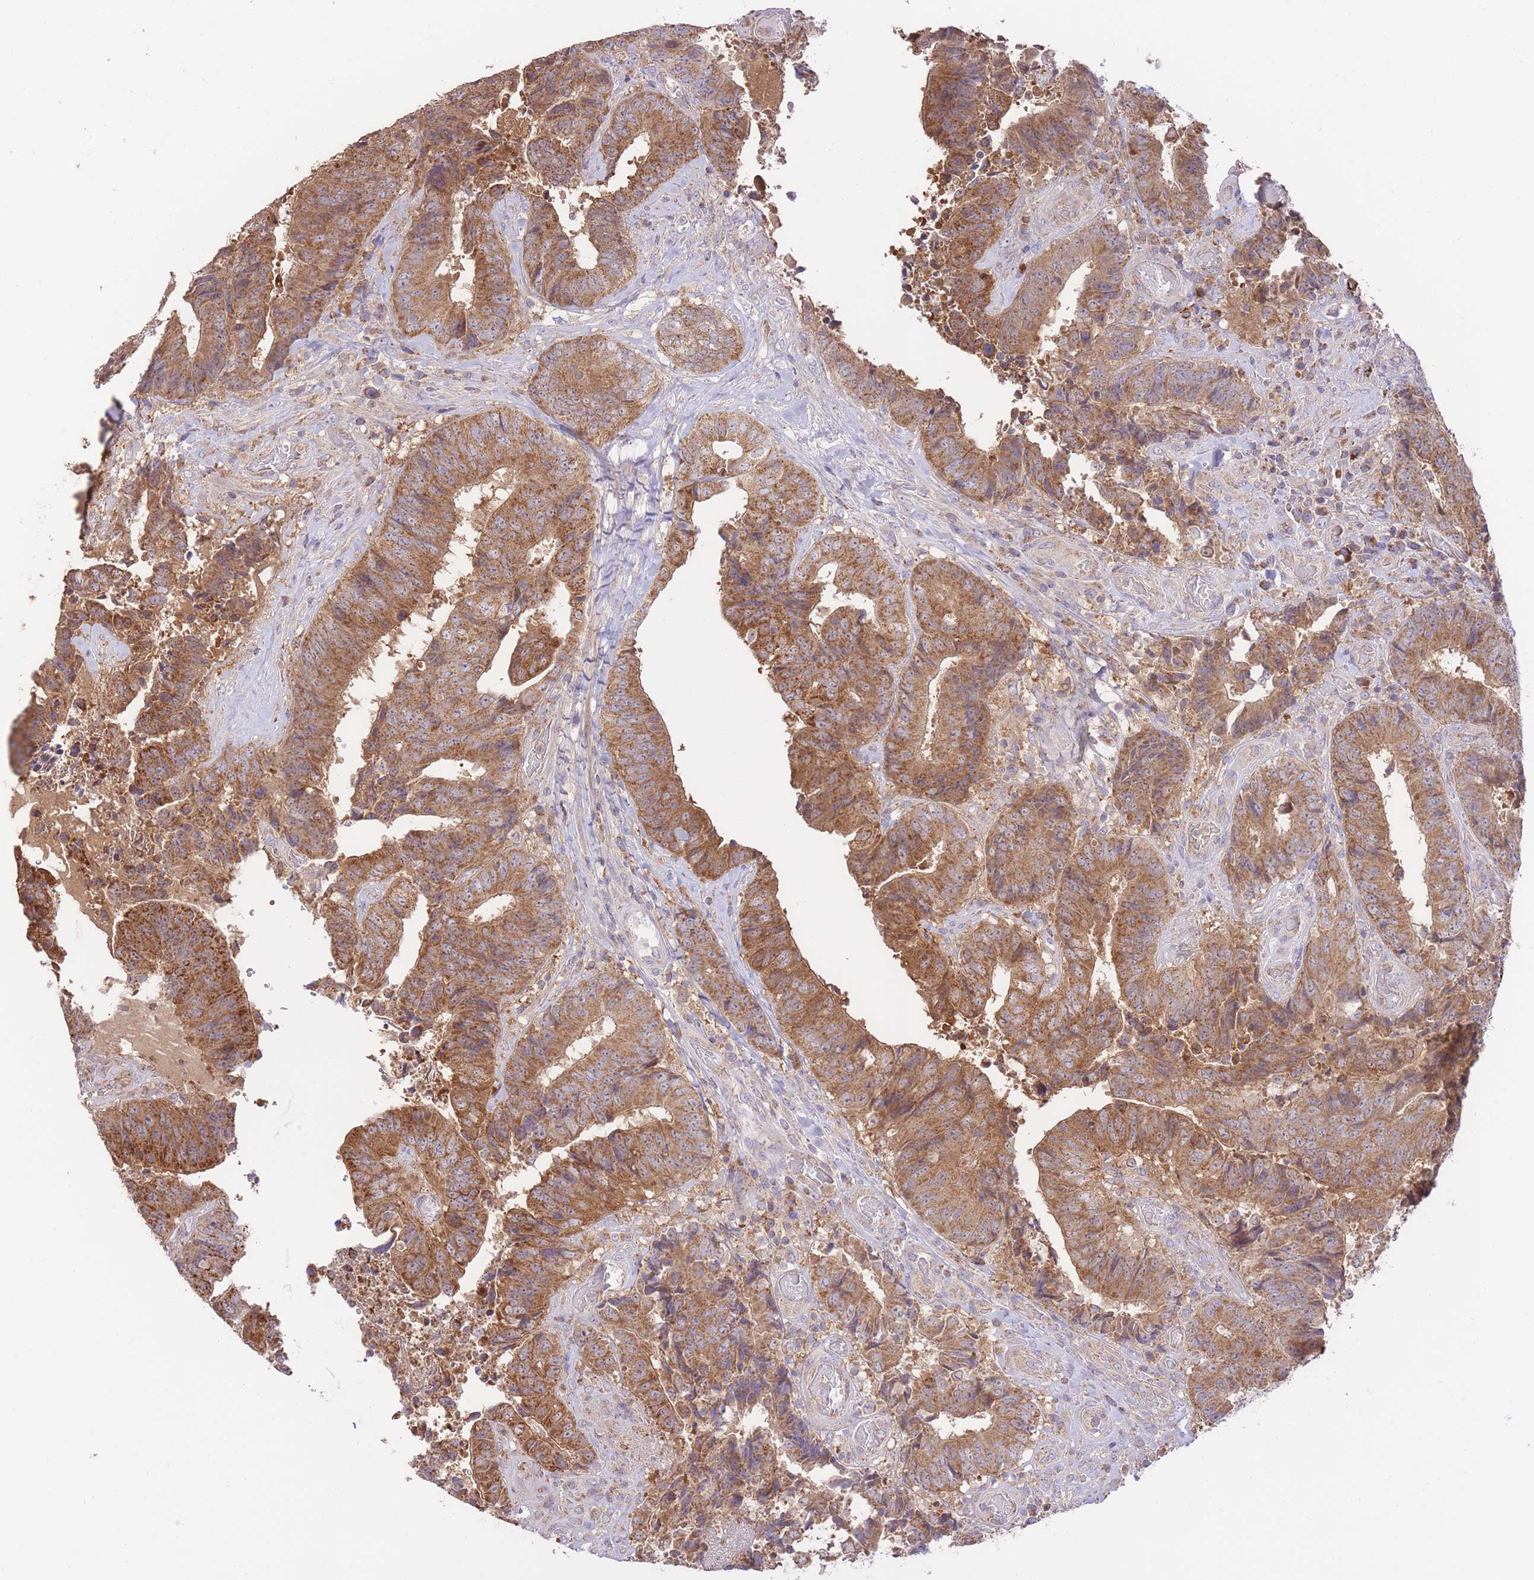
{"staining": {"intensity": "strong", "quantity": ">75%", "location": "cytoplasmic/membranous"}, "tissue": "colorectal cancer", "cell_type": "Tumor cells", "image_type": "cancer", "snomed": [{"axis": "morphology", "description": "Adenocarcinoma, NOS"}, {"axis": "topography", "description": "Rectum"}], "caption": "IHC photomicrograph of neoplastic tissue: colorectal cancer (adenocarcinoma) stained using IHC demonstrates high levels of strong protein expression localized specifically in the cytoplasmic/membranous of tumor cells, appearing as a cytoplasmic/membranous brown color.", "gene": "PREP", "patient": {"sex": "male", "age": 72}}